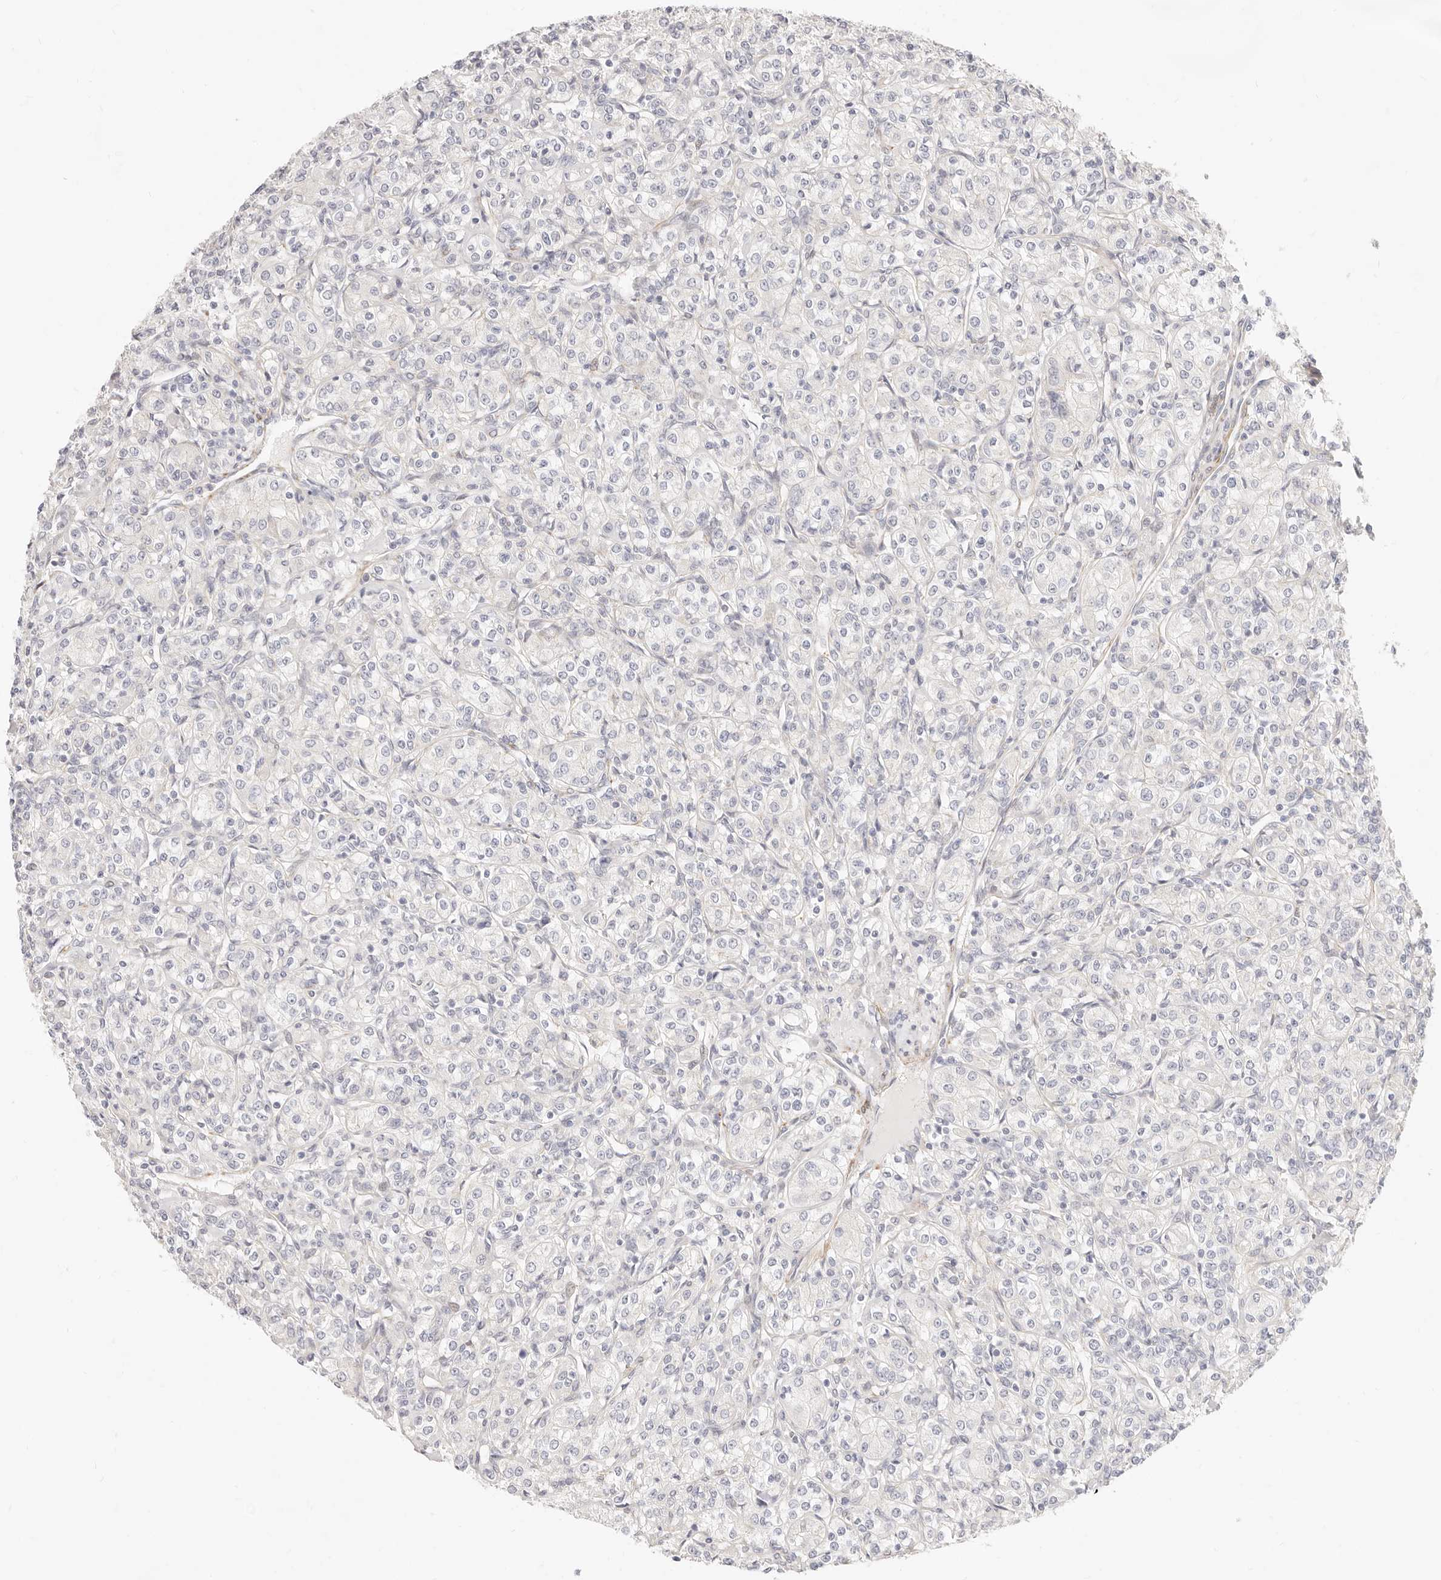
{"staining": {"intensity": "negative", "quantity": "none", "location": "none"}, "tissue": "renal cancer", "cell_type": "Tumor cells", "image_type": "cancer", "snomed": [{"axis": "morphology", "description": "Adenocarcinoma, NOS"}, {"axis": "topography", "description": "Kidney"}], "caption": "This is an immunohistochemistry (IHC) image of adenocarcinoma (renal). There is no staining in tumor cells.", "gene": "UBXN10", "patient": {"sex": "male", "age": 77}}